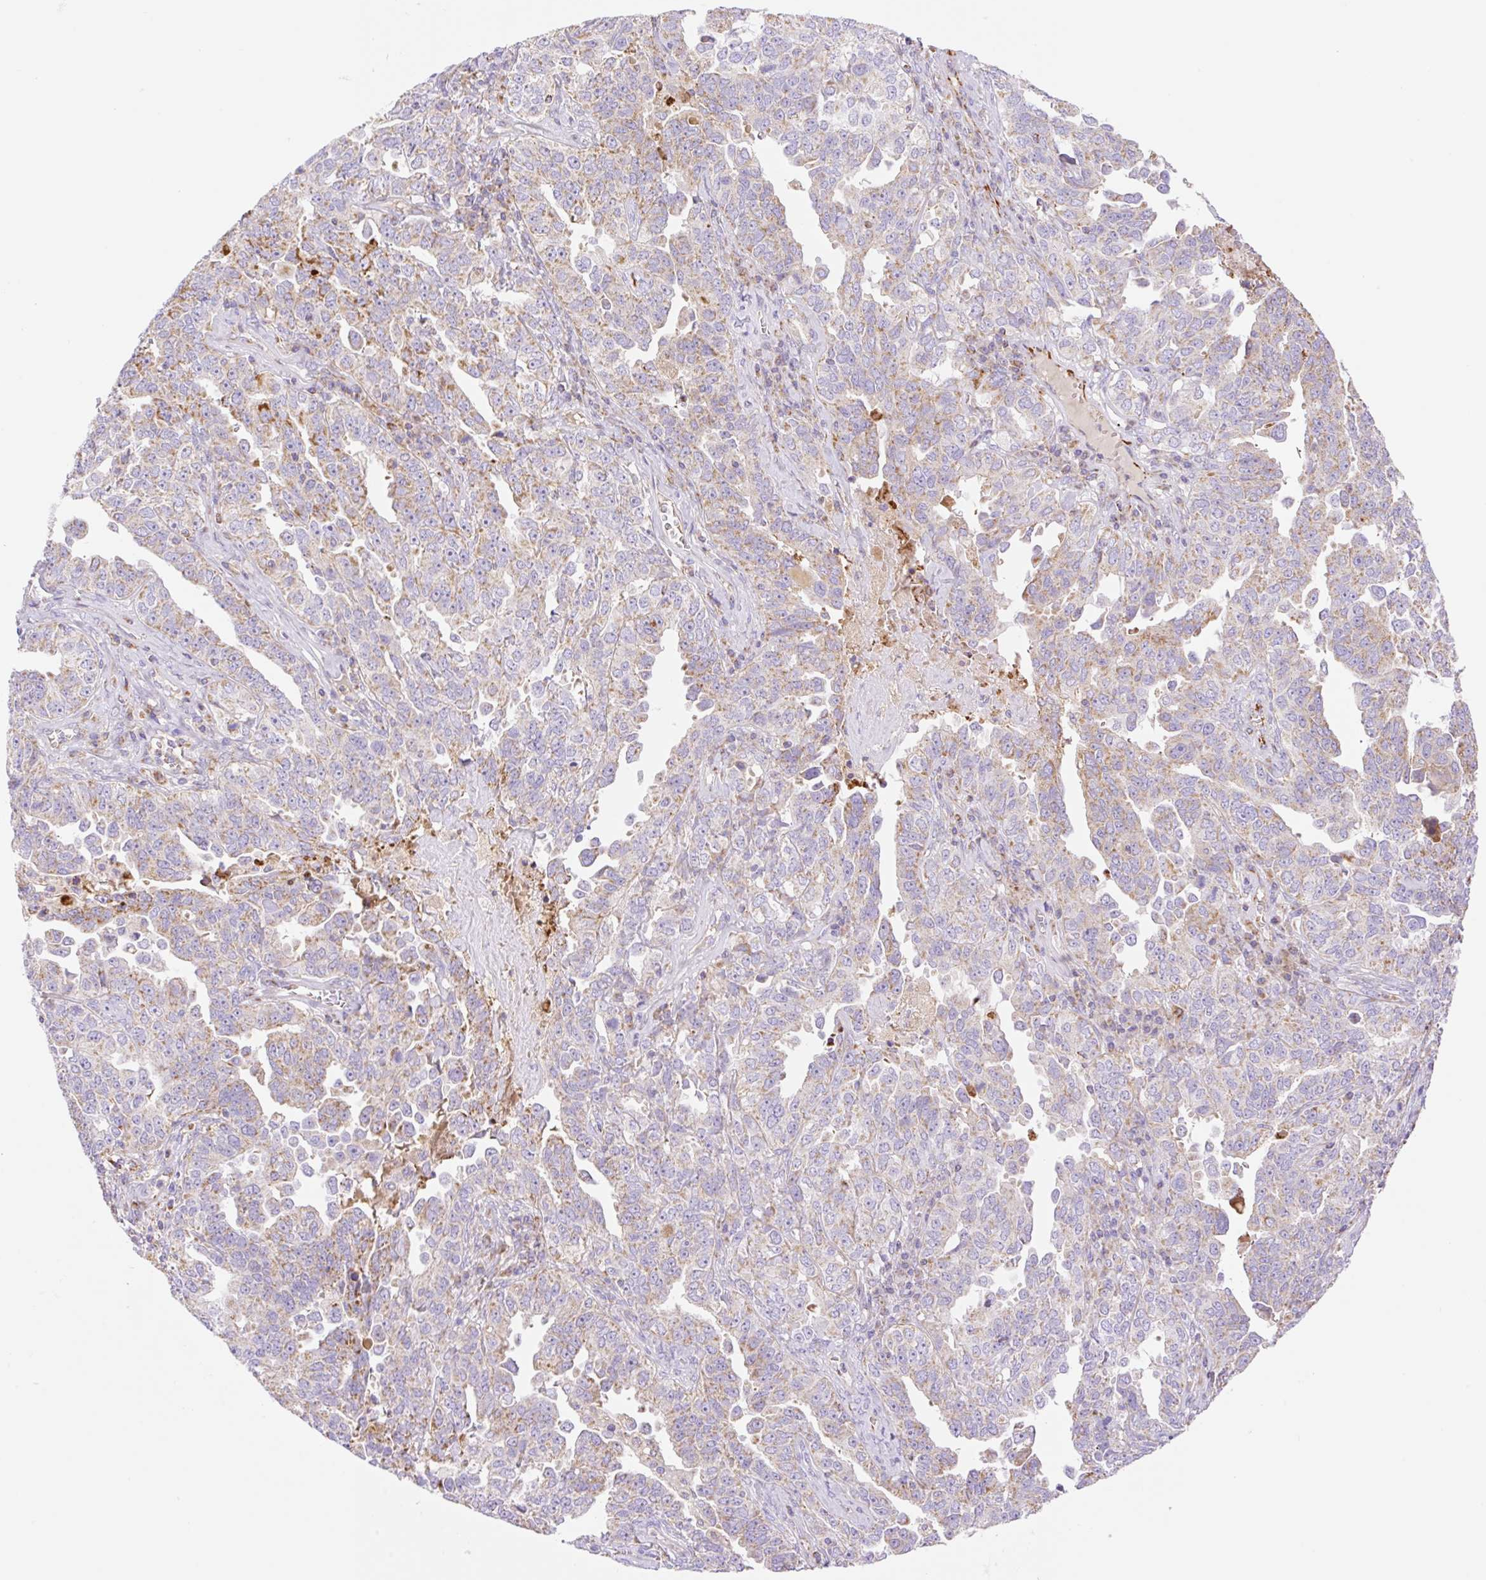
{"staining": {"intensity": "moderate", "quantity": "25%-75%", "location": "cytoplasmic/membranous"}, "tissue": "ovarian cancer", "cell_type": "Tumor cells", "image_type": "cancer", "snomed": [{"axis": "morphology", "description": "Carcinoma, endometroid"}, {"axis": "topography", "description": "Ovary"}], "caption": "Immunohistochemical staining of human ovarian endometroid carcinoma demonstrates moderate cytoplasmic/membranous protein staining in approximately 25%-75% of tumor cells.", "gene": "ETNK2", "patient": {"sex": "female", "age": 62}}